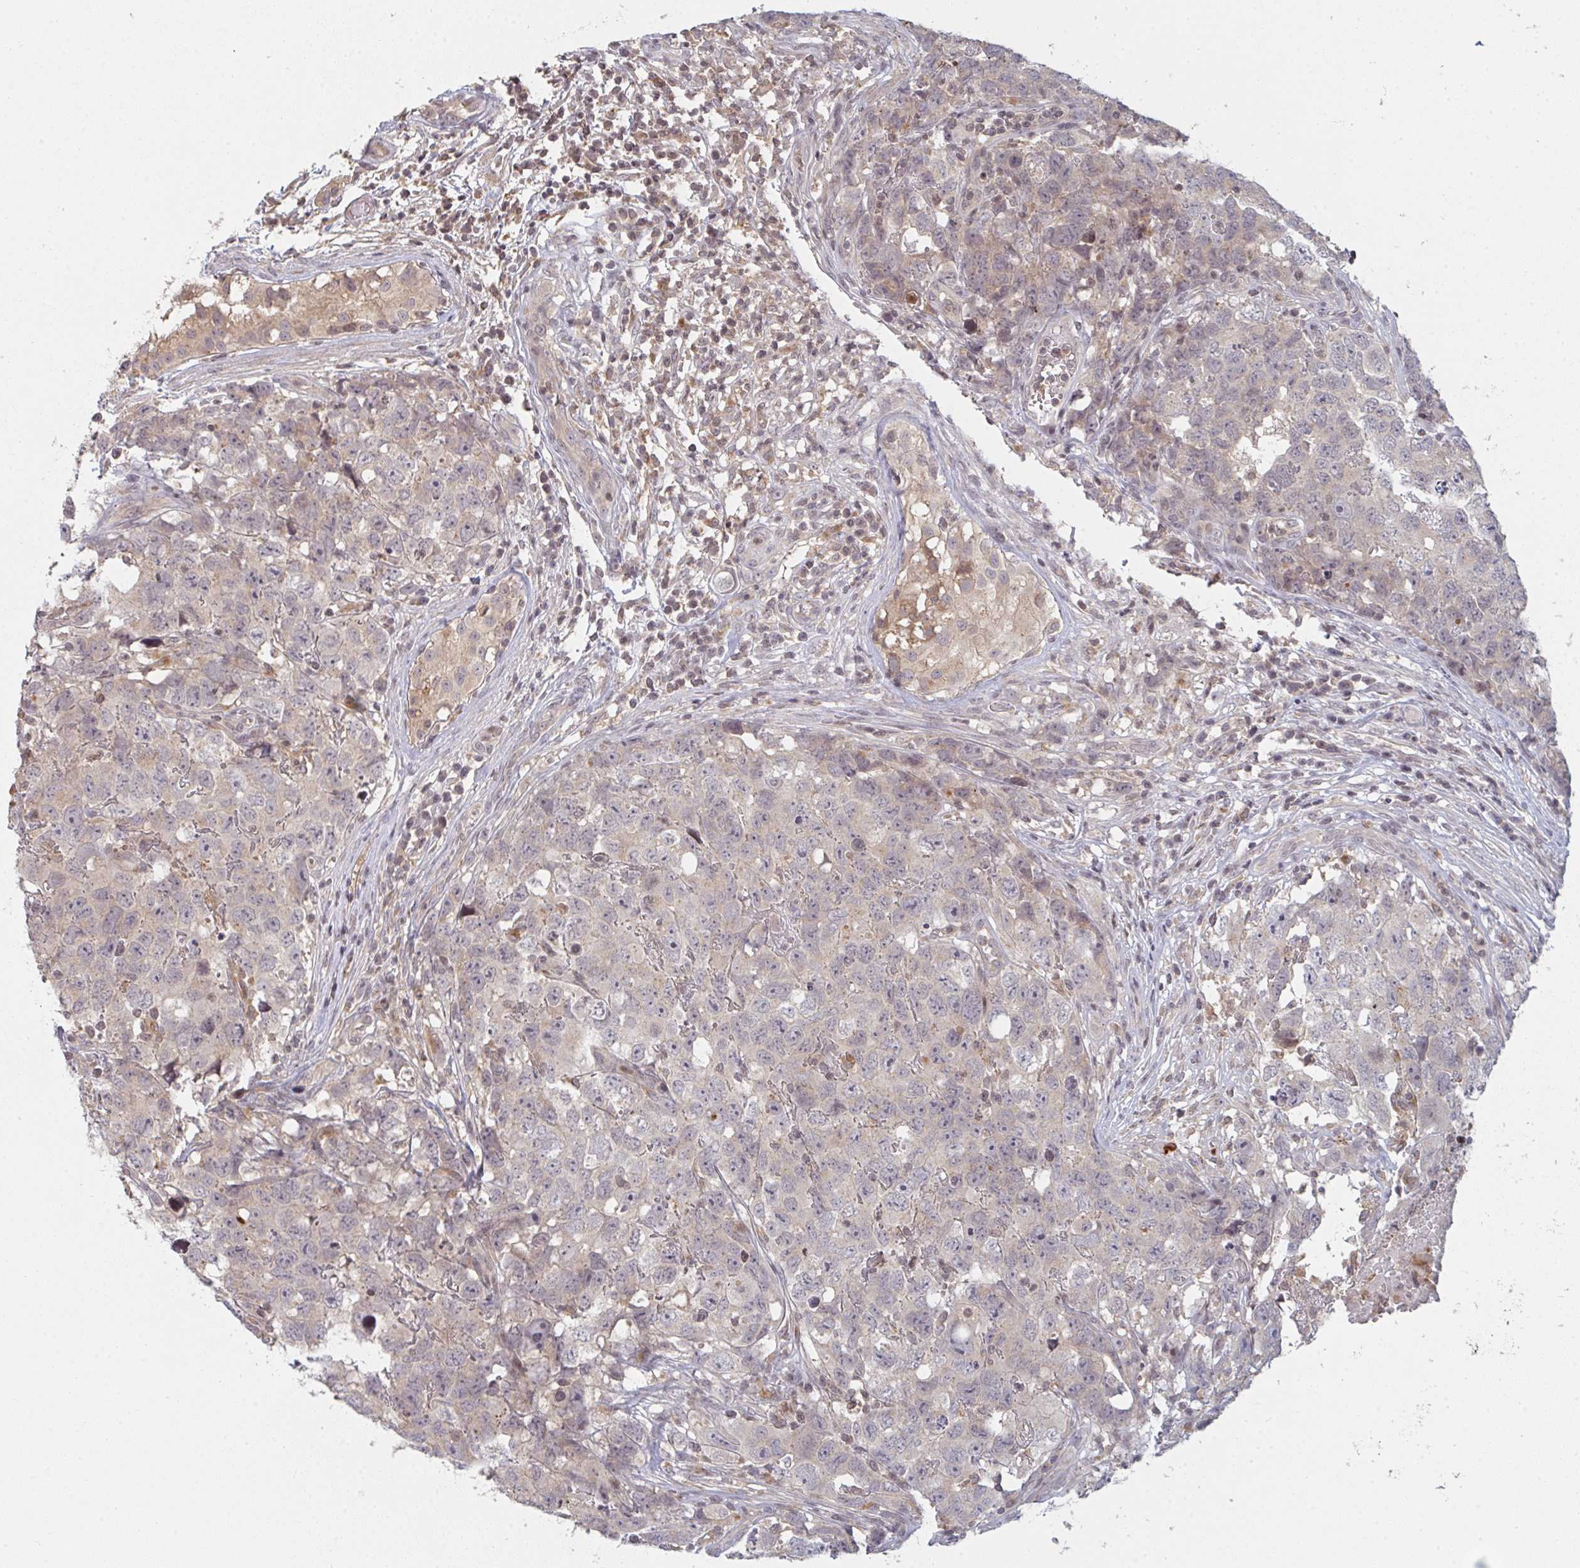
{"staining": {"intensity": "negative", "quantity": "none", "location": "none"}, "tissue": "testis cancer", "cell_type": "Tumor cells", "image_type": "cancer", "snomed": [{"axis": "morphology", "description": "Carcinoma, Embryonal, NOS"}, {"axis": "topography", "description": "Testis"}], "caption": "IHC of human embryonal carcinoma (testis) reveals no positivity in tumor cells.", "gene": "DCST1", "patient": {"sex": "male", "age": 22}}